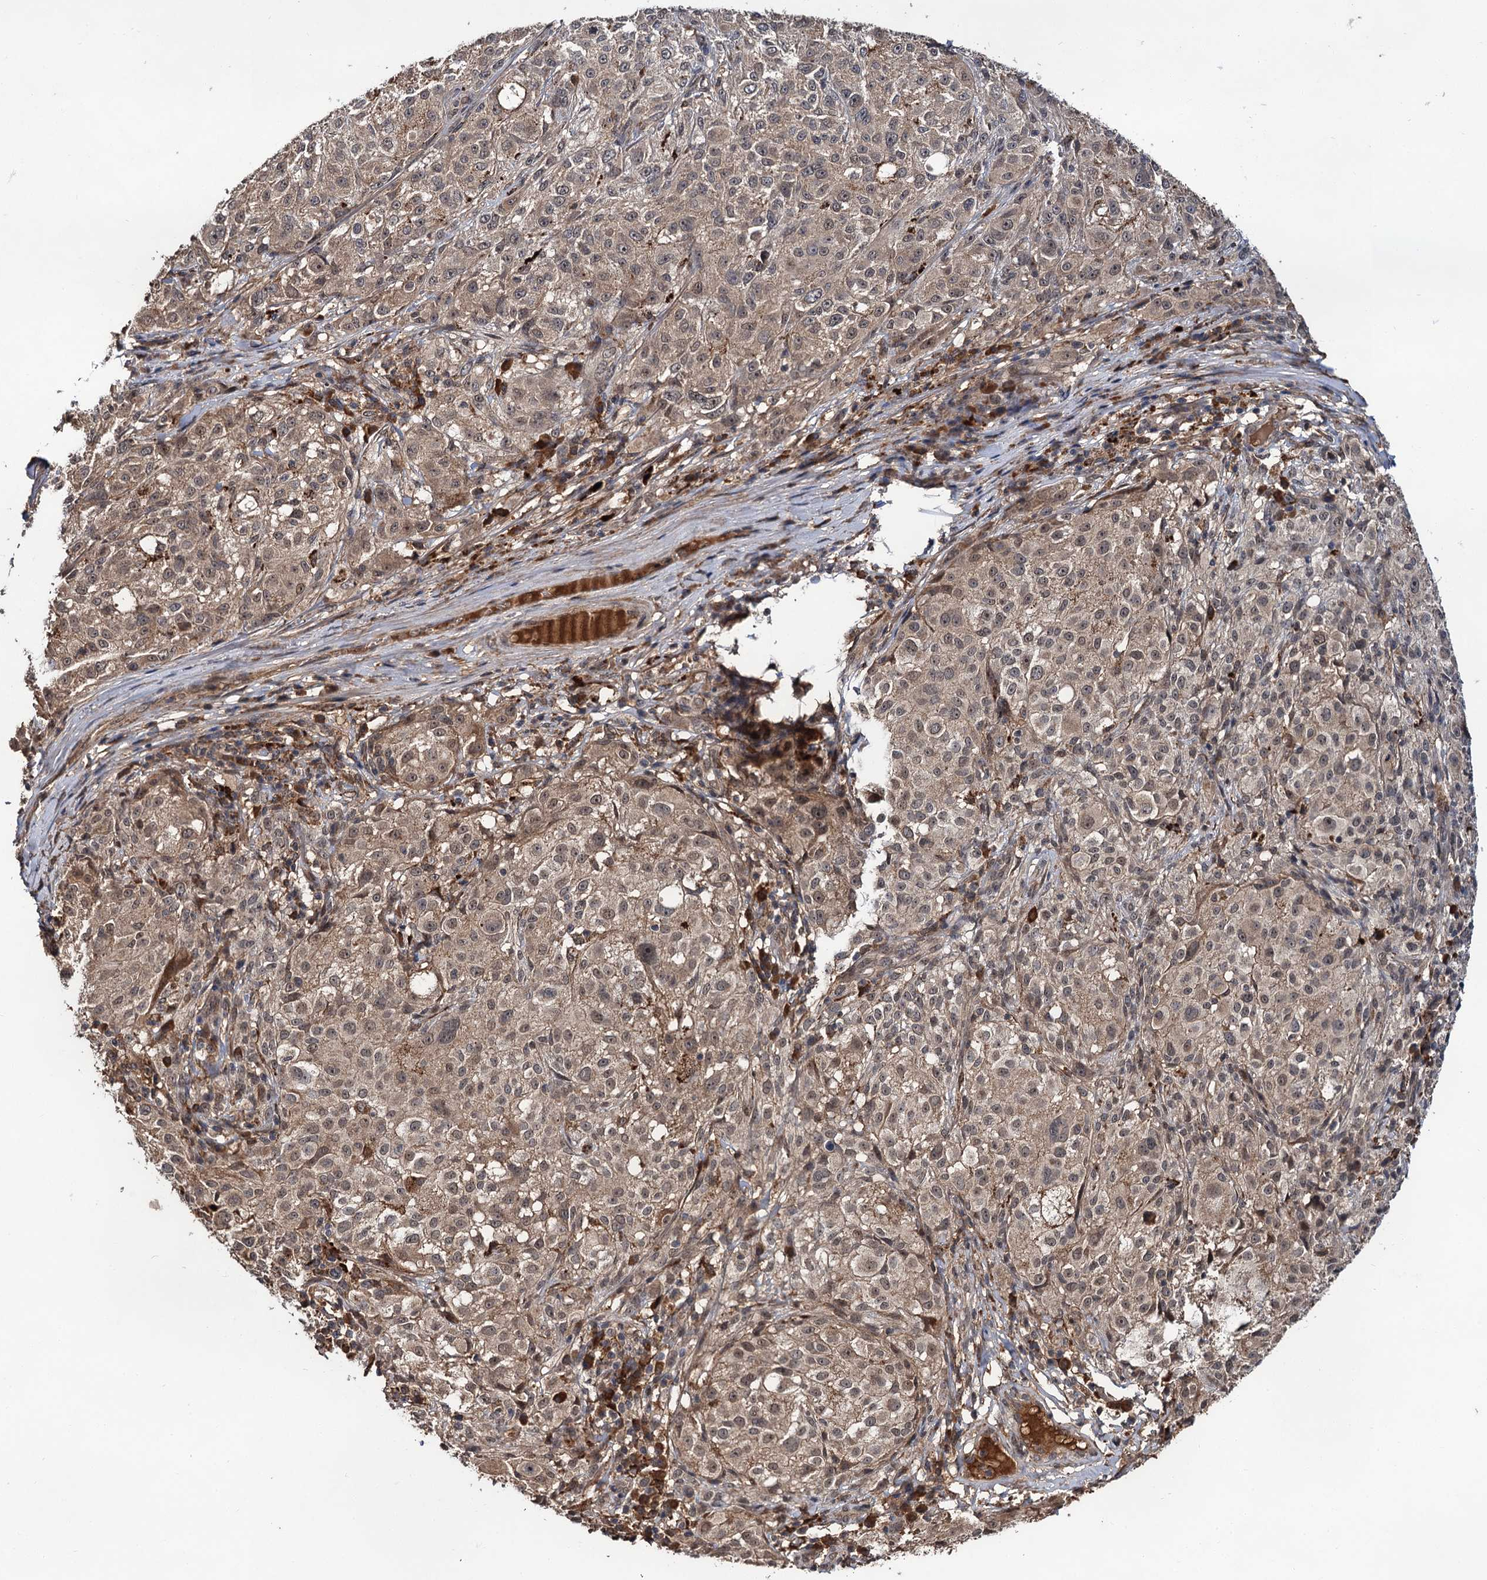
{"staining": {"intensity": "weak", "quantity": "25%-75%", "location": "cytoplasmic/membranous,nuclear"}, "tissue": "melanoma", "cell_type": "Tumor cells", "image_type": "cancer", "snomed": [{"axis": "morphology", "description": "Necrosis, NOS"}, {"axis": "morphology", "description": "Malignant melanoma, NOS"}, {"axis": "topography", "description": "Skin"}], "caption": "Protein expression analysis of malignant melanoma shows weak cytoplasmic/membranous and nuclear positivity in approximately 25%-75% of tumor cells. (IHC, brightfield microscopy, high magnification).", "gene": "MBD6", "patient": {"sex": "female", "age": 87}}